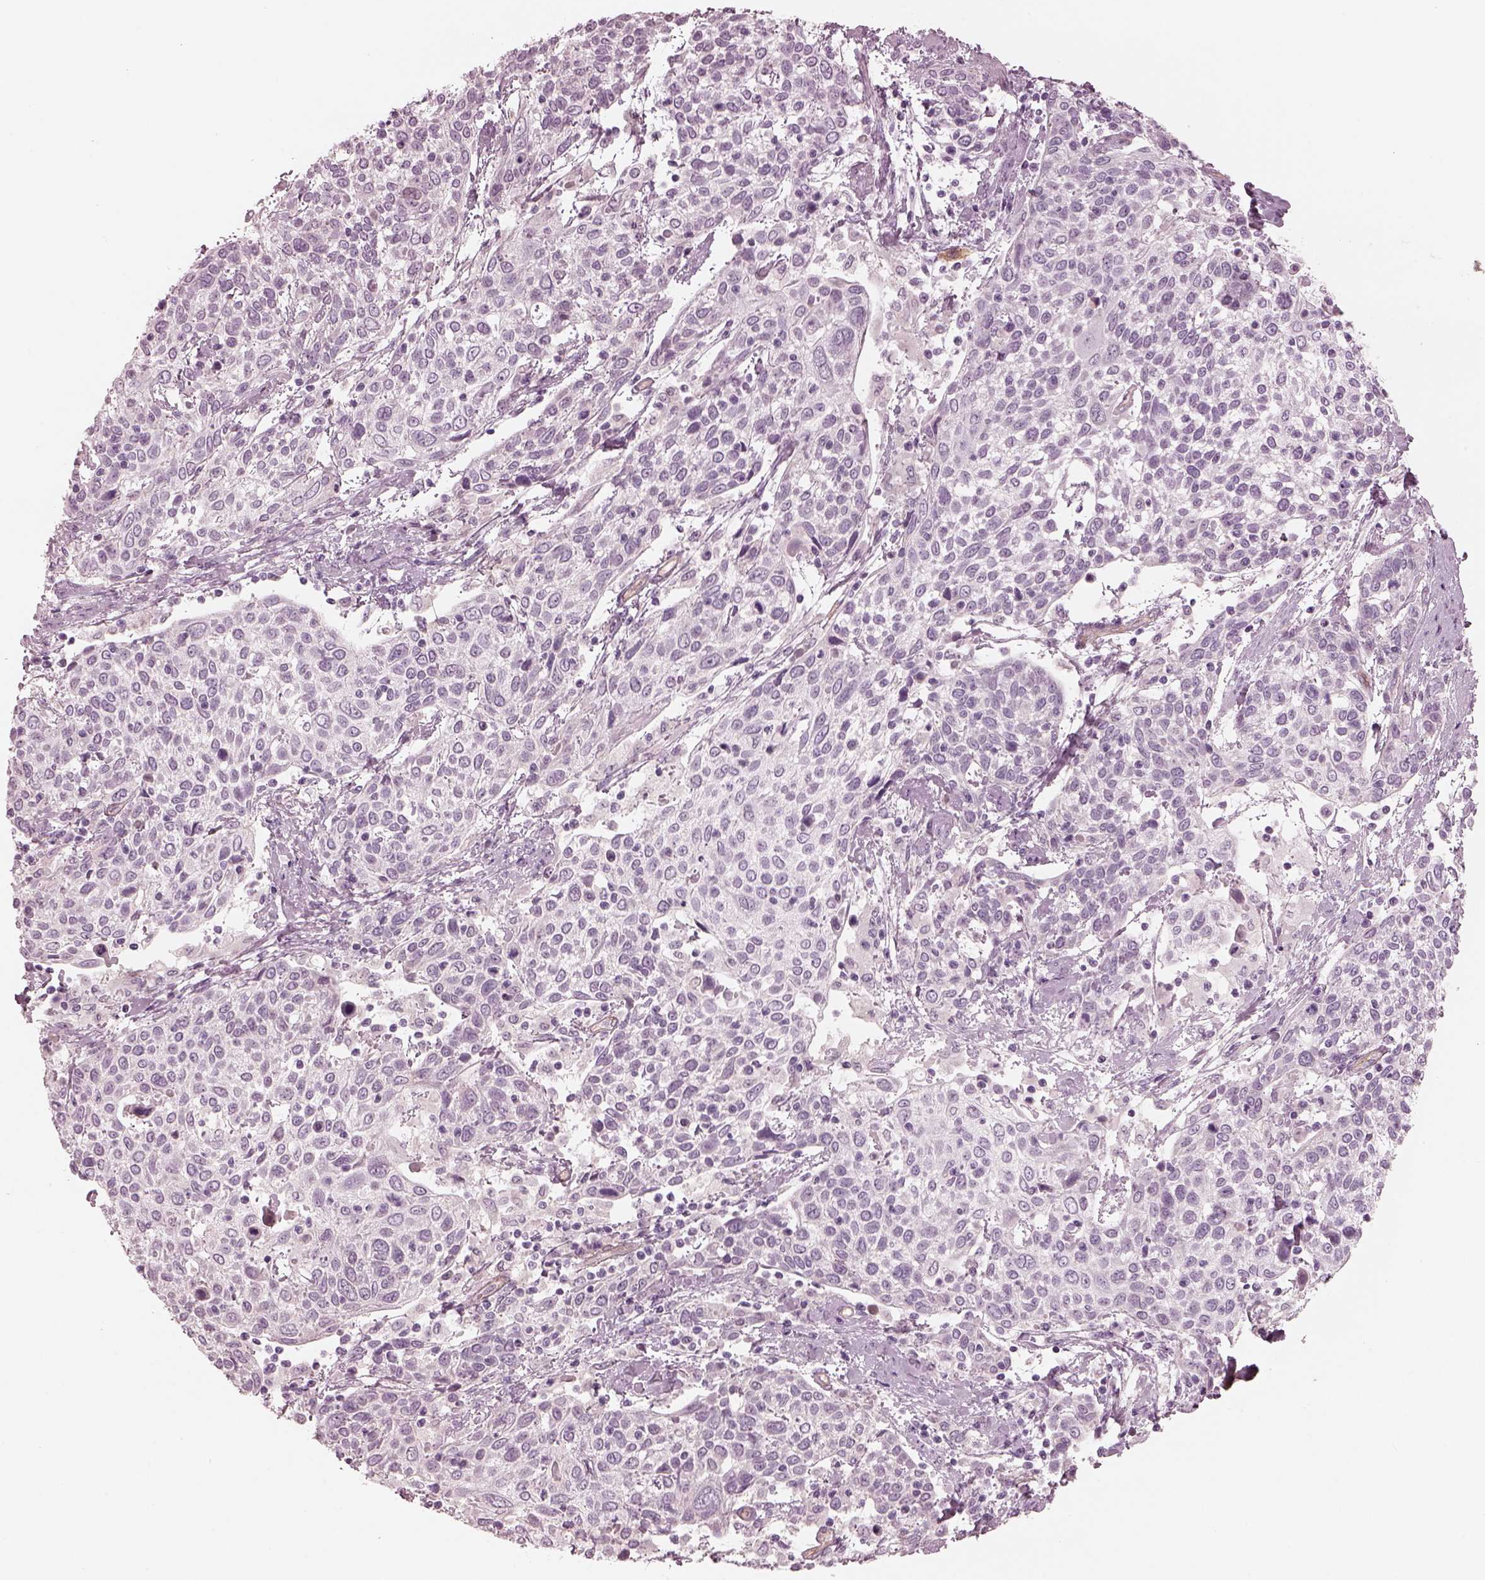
{"staining": {"intensity": "negative", "quantity": "none", "location": "none"}, "tissue": "cervical cancer", "cell_type": "Tumor cells", "image_type": "cancer", "snomed": [{"axis": "morphology", "description": "Squamous cell carcinoma, NOS"}, {"axis": "topography", "description": "Cervix"}], "caption": "A photomicrograph of squamous cell carcinoma (cervical) stained for a protein reveals no brown staining in tumor cells.", "gene": "EIF4E1B", "patient": {"sex": "female", "age": 61}}